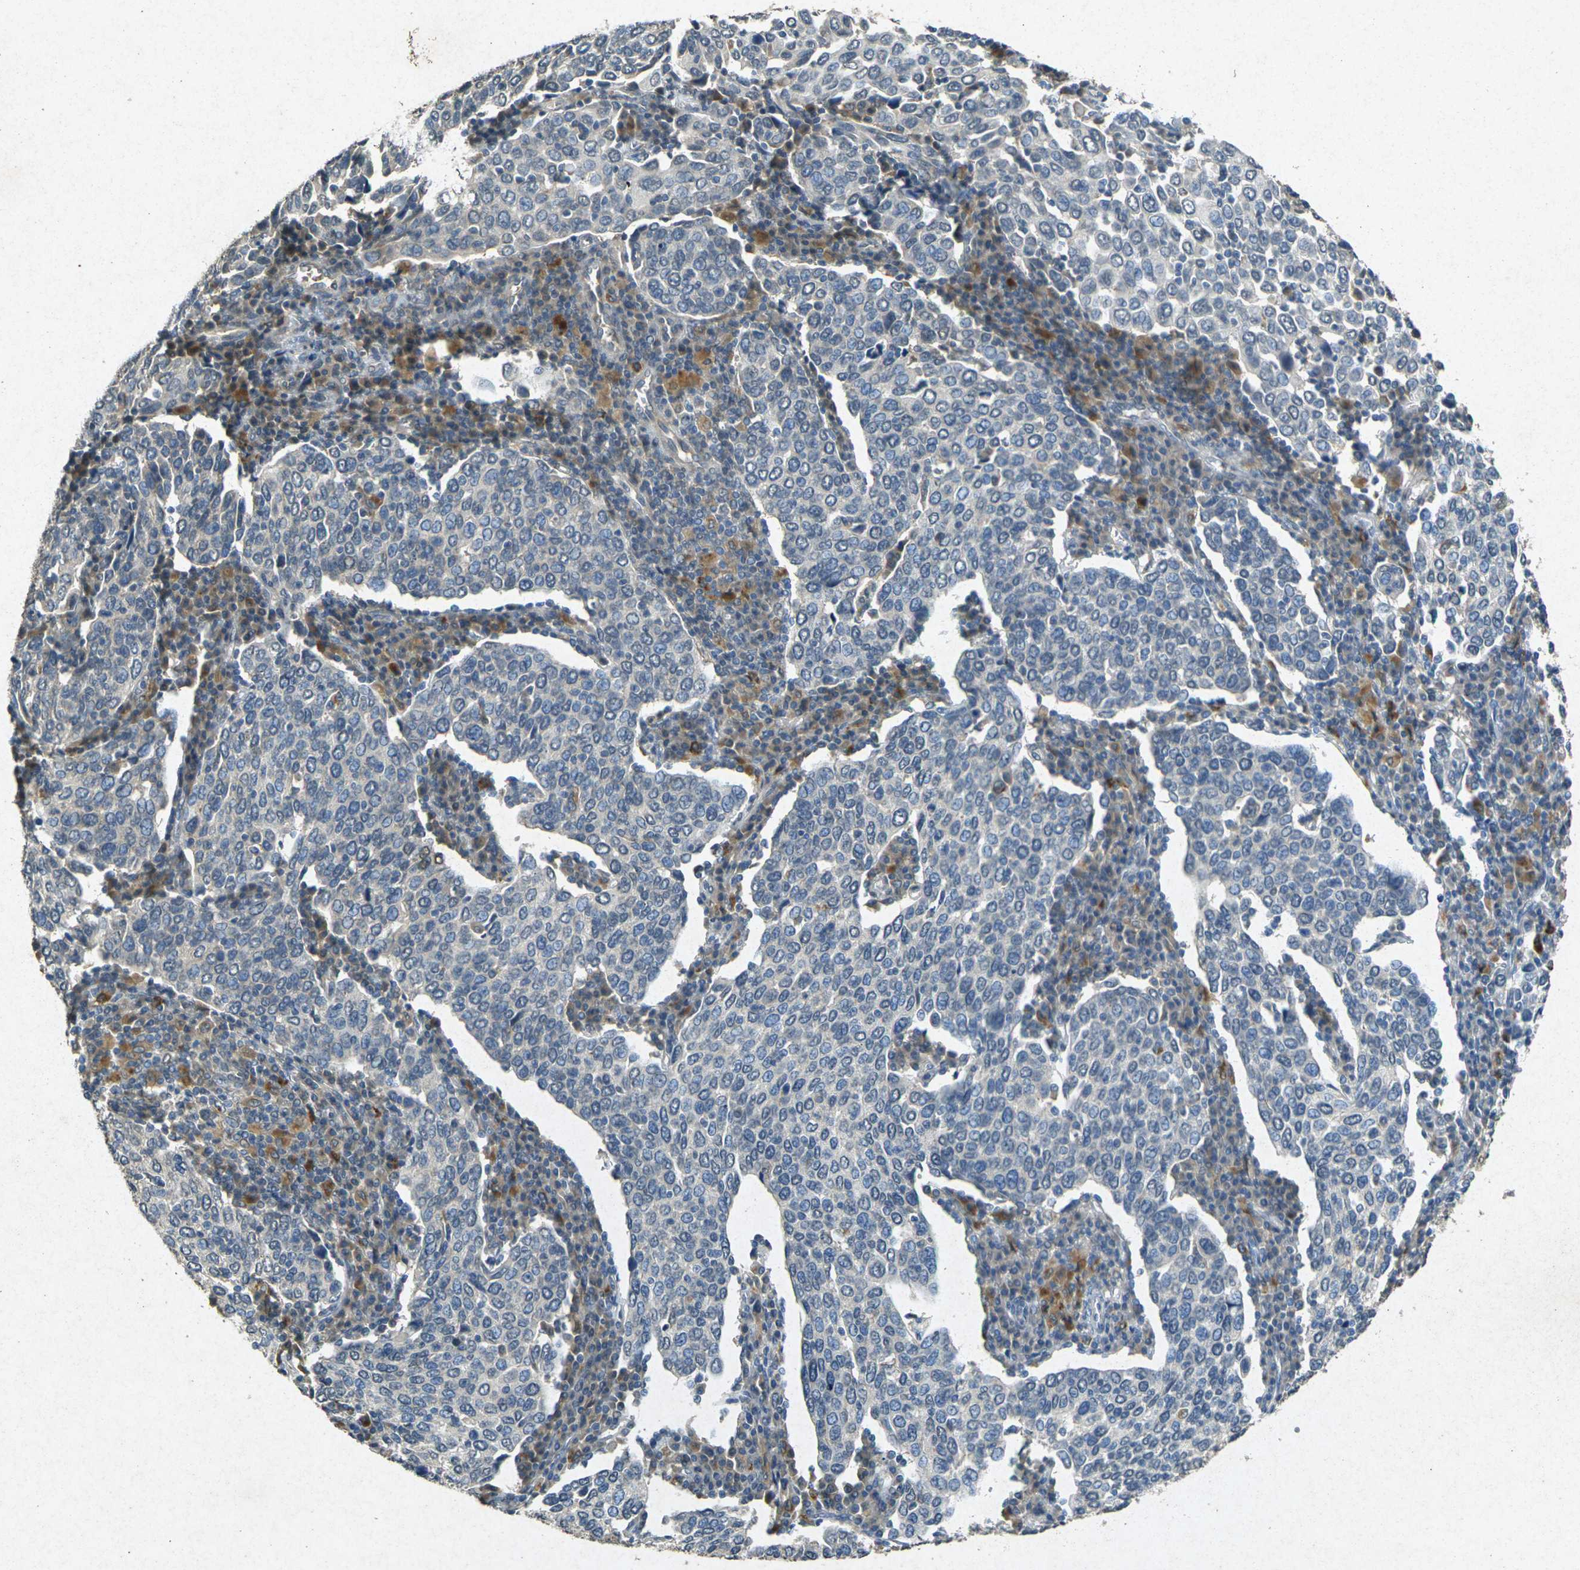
{"staining": {"intensity": "negative", "quantity": "none", "location": "none"}, "tissue": "cervical cancer", "cell_type": "Tumor cells", "image_type": "cancer", "snomed": [{"axis": "morphology", "description": "Squamous cell carcinoma, NOS"}, {"axis": "topography", "description": "Cervix"}], "caption": "Micrograph shows no protein positivity in tumor cells of cervical cancer tissue.", "gene": "RGMA", "patient": {"sex": "female", "age": 40}}